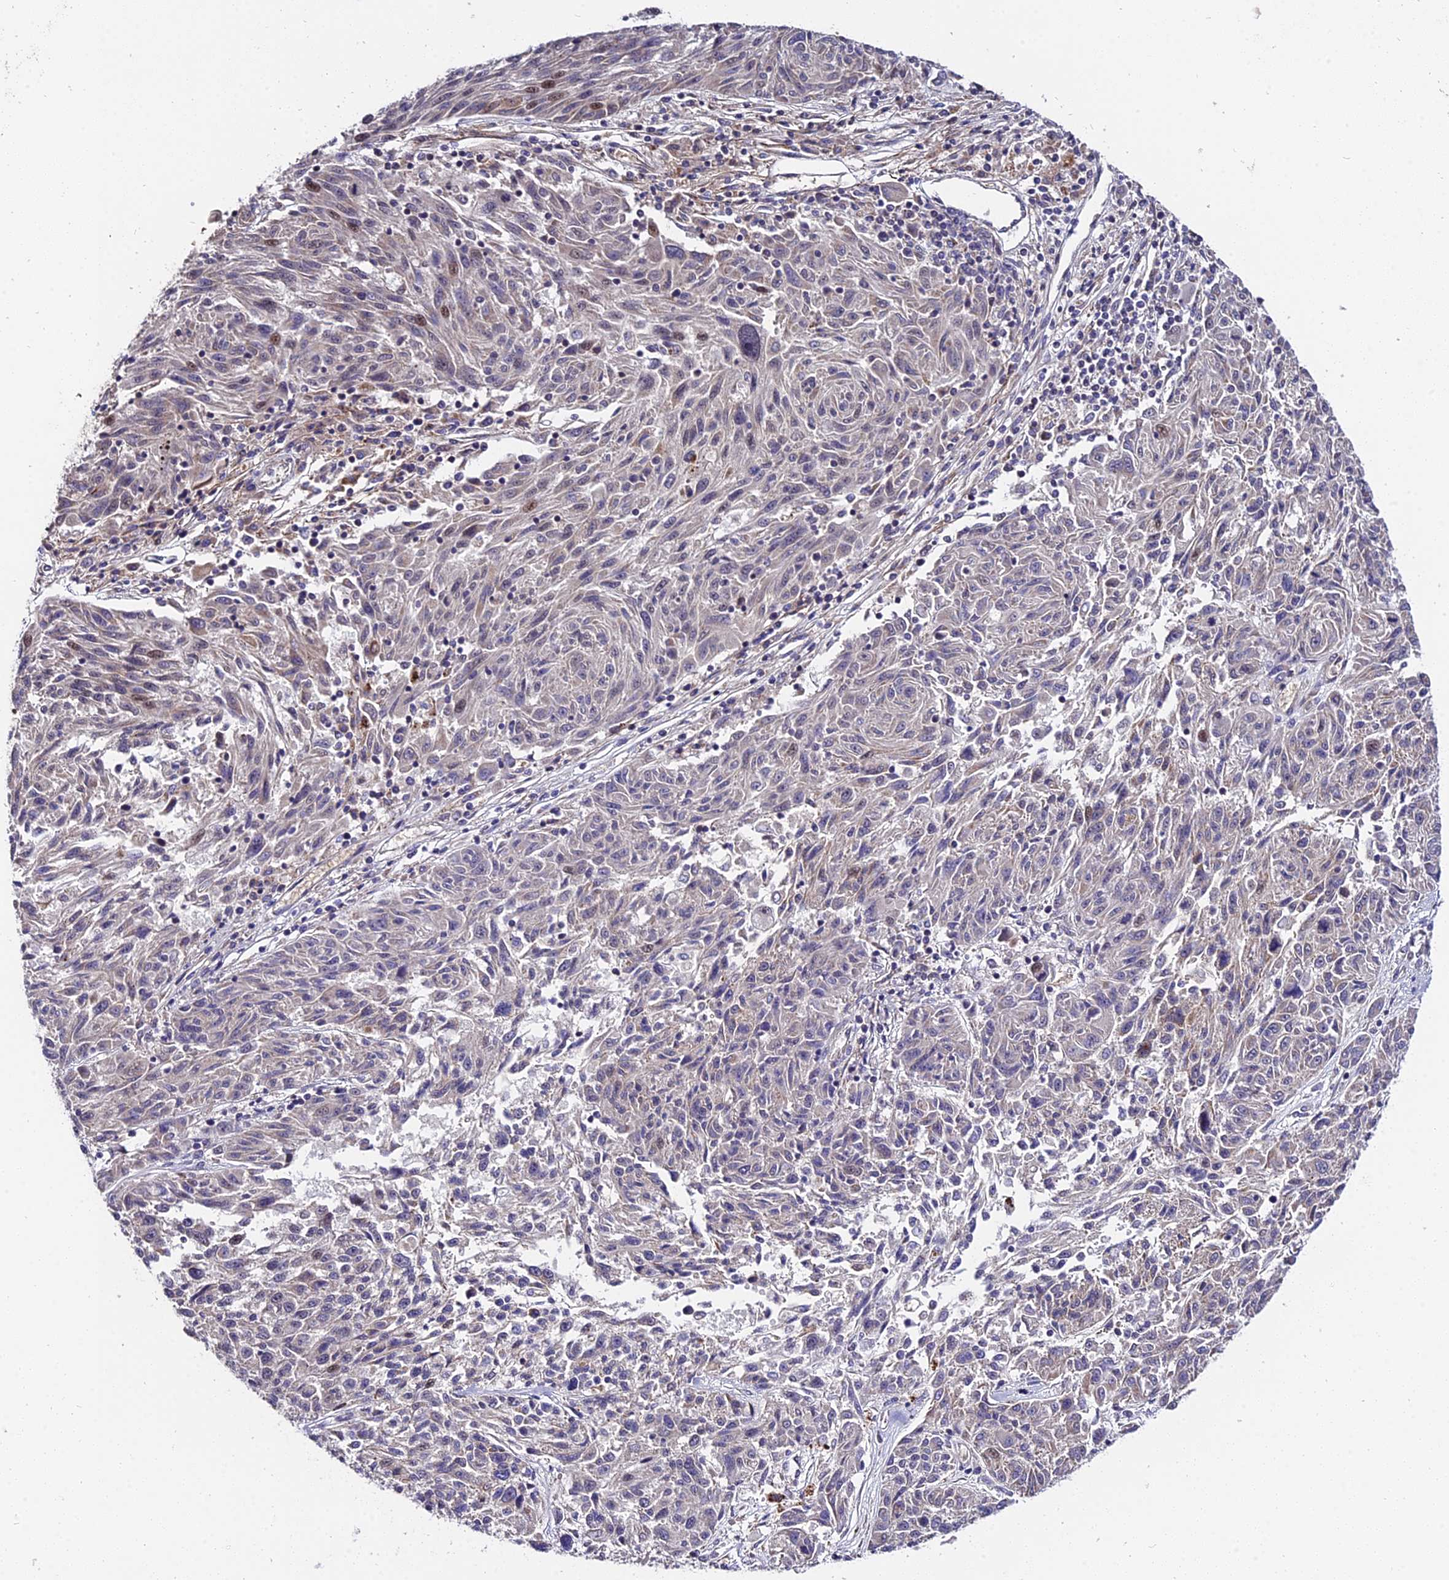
{"staining": {"intensity": "weak", "quantity": "<25%", "location": "cytoplasmic/membranous"}, "tissue": "melanoma", "cell_type": "Tumor cells", "image_type": "cancer", "snomed": [{"axis": "morphology", "description": "Malignant melanoma, NOS"}, {"axis": "topography", "description": "Skin"}], "caption": "IHC micrograph of malignant melanoma stained for a protein (brown), which demonstrates no expression in tumor cells. (DAB (3,3'-diaminobenzidine) immunohistochemistry with hematoxylin counter stain).", "gene": "TRMT1", "patient": {"sex": "male", "age": 53}}